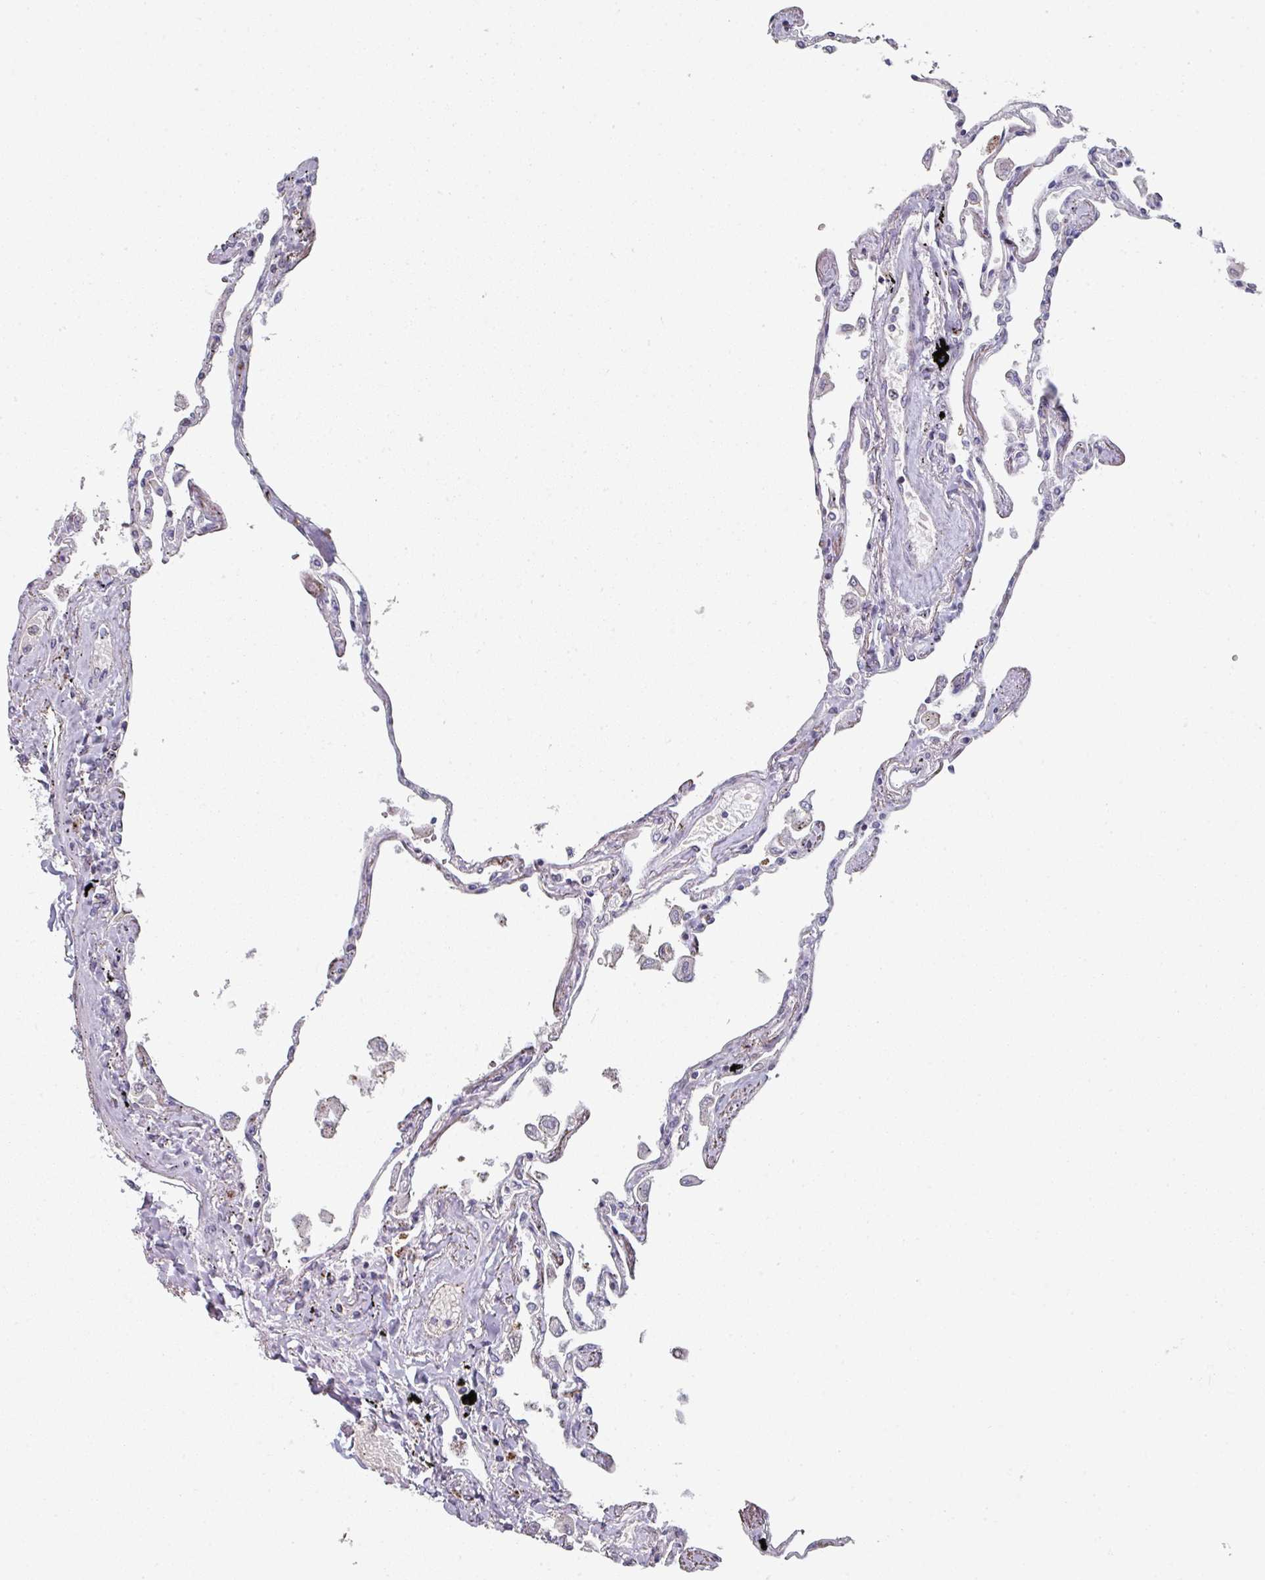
{"staining": {"intensity": "moderate", "quantity": "25%-75%", "location": "cytoplasmic/membranous"}, "tissue": "lung", "cell_type": "Alveolar cells", "image_type": "normal", "snomed": [{"axis": "morphology", "description": "Normal tissue, NOS"}, {"axis": "topography", "description": "Lung"}], "caption": "The photomicrograph displays immunohistochemical staining of unremarkable lung. There is moderate cytoplasmic/membranous positivity is present in approximately 25%-75% of alveolar cells.", "gene": "CCDC85B", "patient": {"sex": "female", "age": 67}}